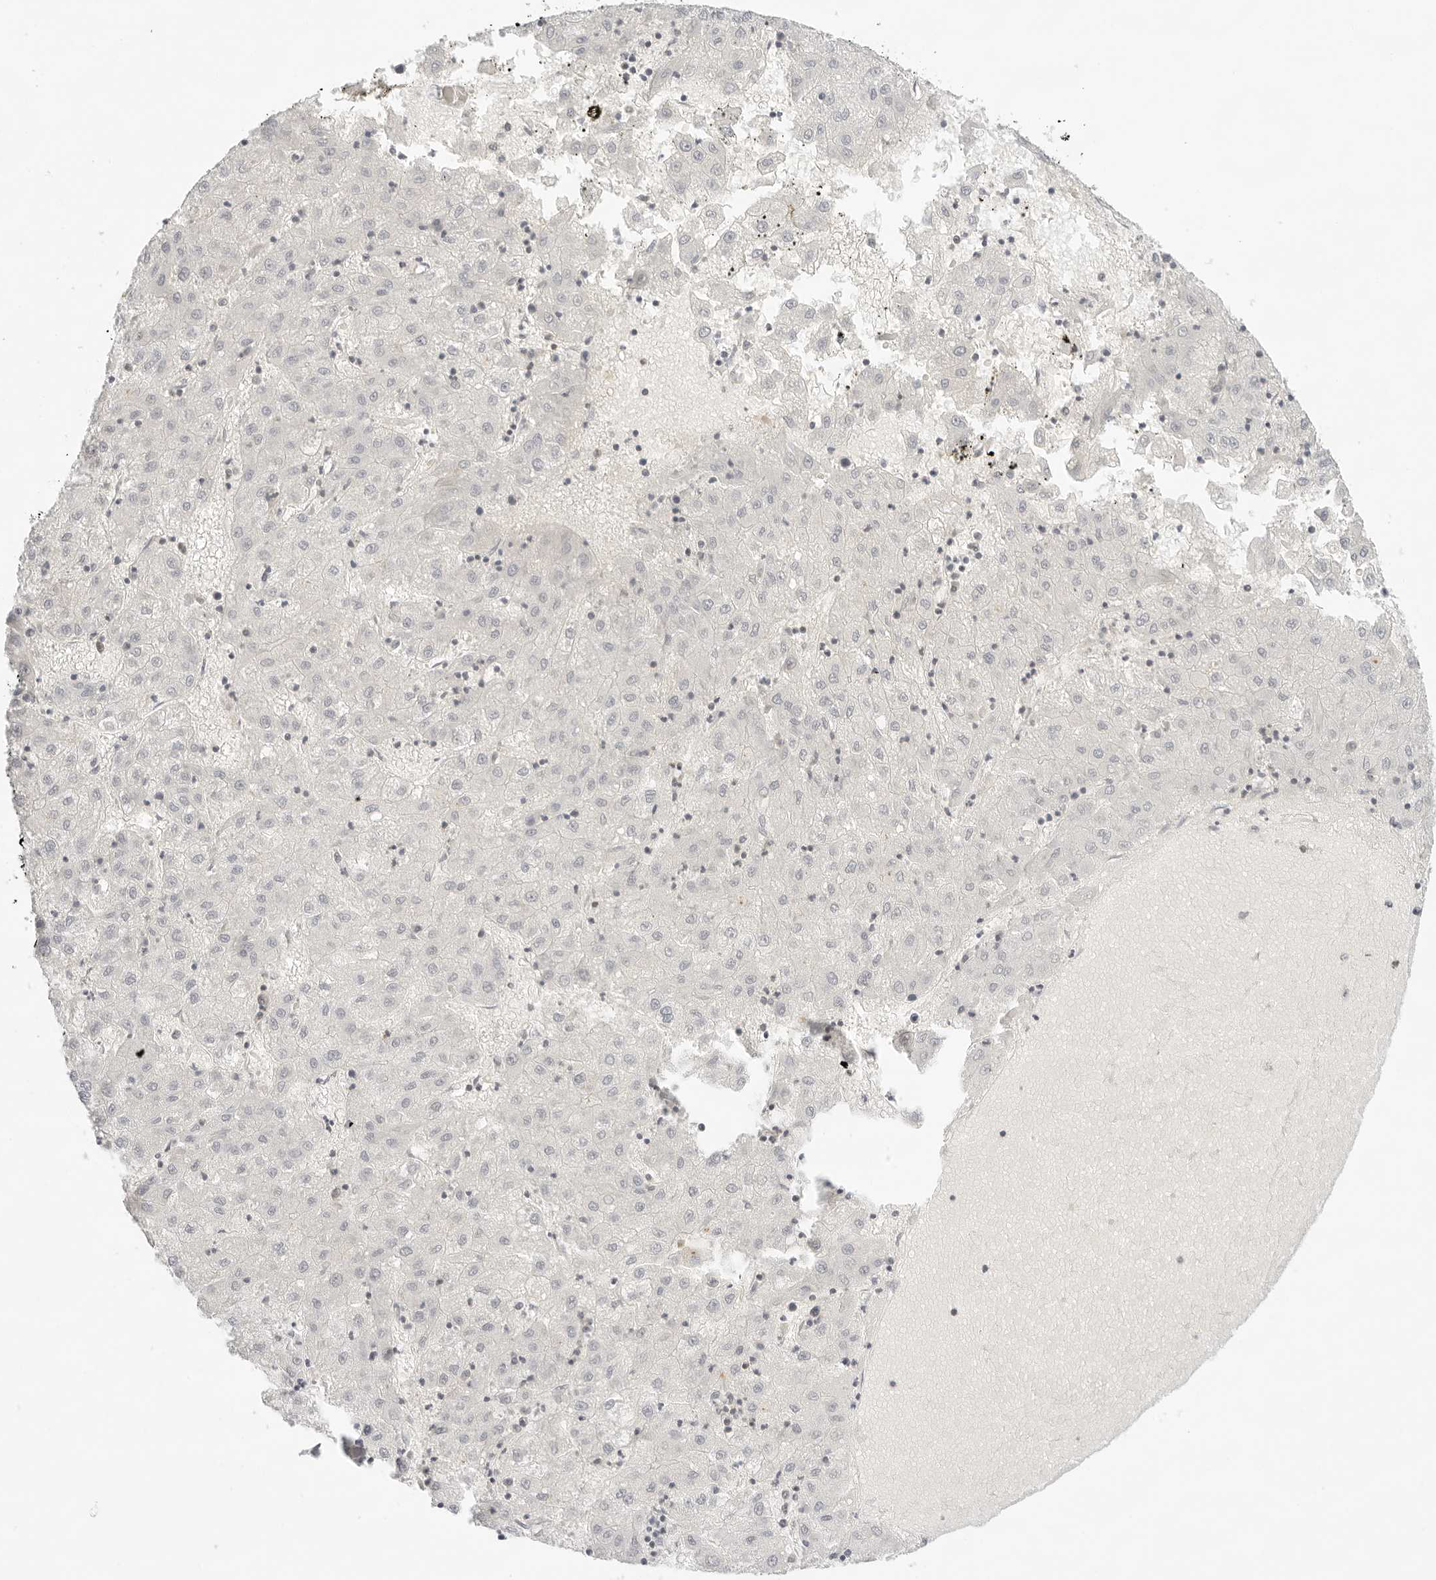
{"staining": {"intensity": "negative", "quantity": "none", "location": "none"}, "tissue": "liver cancer", "cell_type": "Tumor cells", "image_type": "cancer", "snomed": [{"axis": "morphology", "description": "Carcinoma, Hepatocellular, NOS"}, {"axis": "topography", "description": "Liver"}], "caption": "A high-resolution micrograph shows IHC staining of liver cancer (hepatocellular carcinoma), which demonstrates no significant positivity in tumor cells.", "gene": "TNFRSF14", "patient": {"sex": "male", "age": 72}}